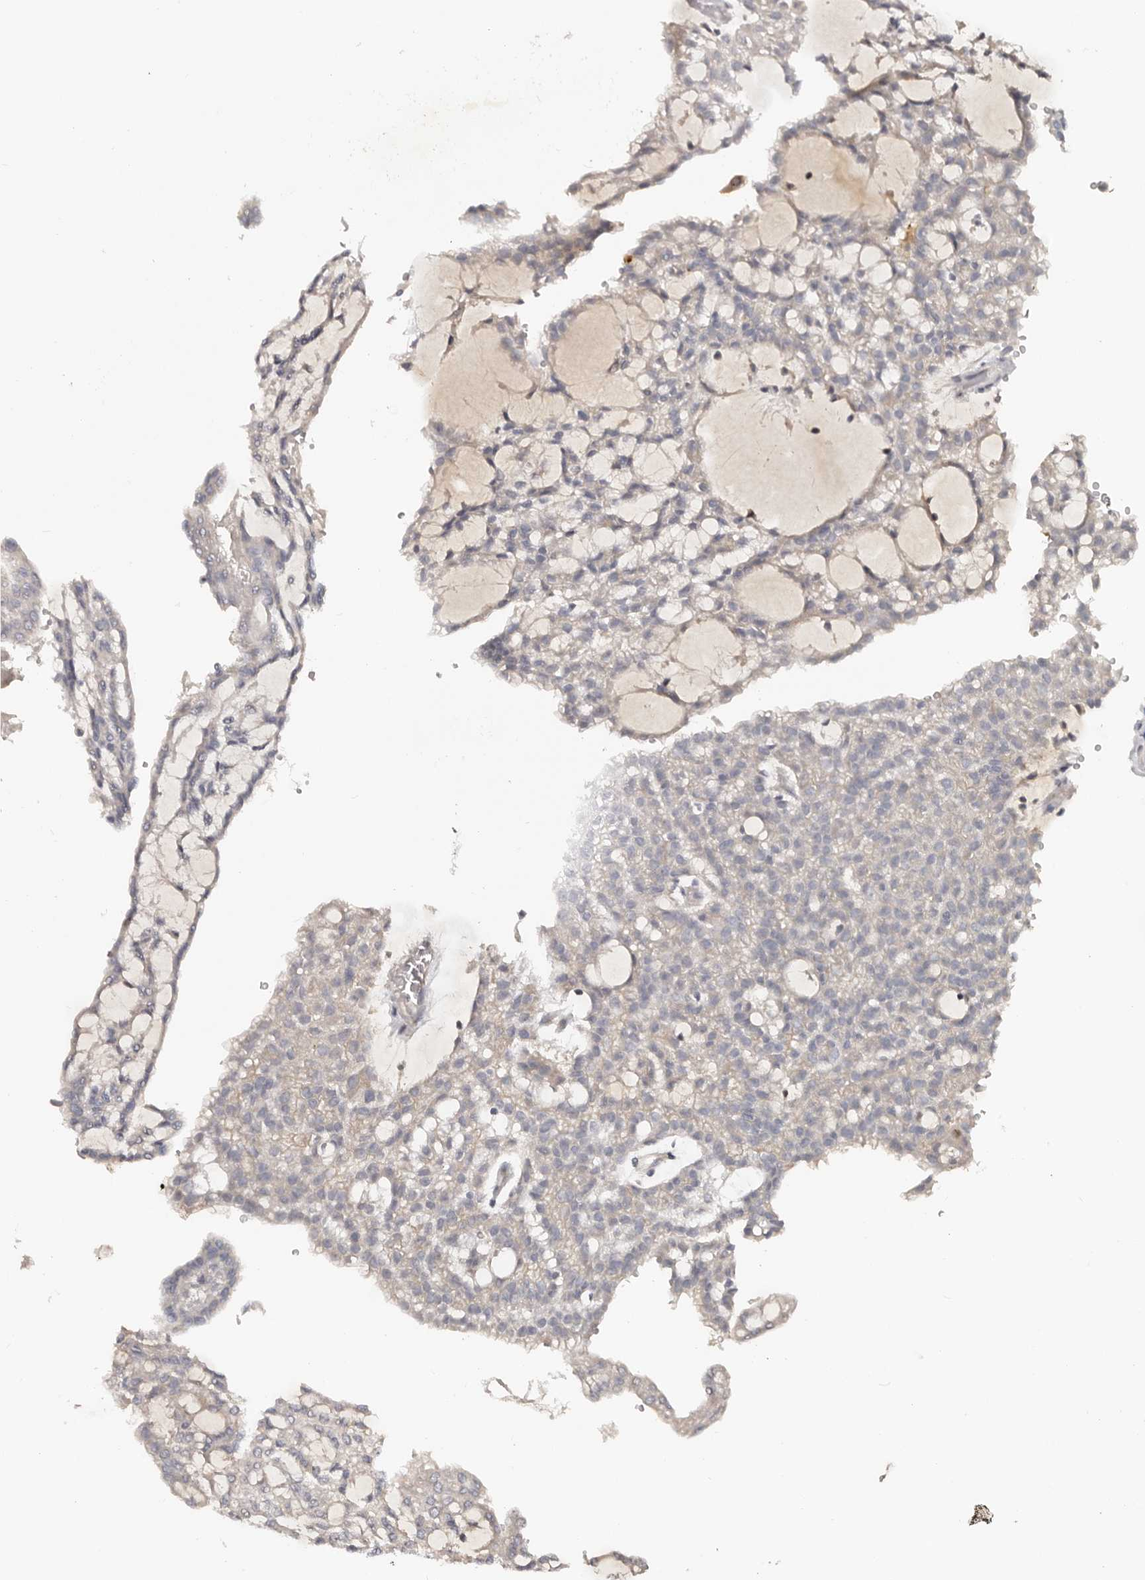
{"staining": {"intensity": "negative", "quantity": "none", "location": "none"}, "tissue": "renal cancer", "cell_type": "Tumor cells", "image_type": "cancer", "snomed": [{"axis": "morphology", "description": "Adenocarcinoma, NOS"}, {"axis": "topography", "description": "Kidney"}], "caption": "This is a micrograph of IHC staining of renal cancer, which shows no expression in tumor cells. (DAB (3,3'-diaminobenzidine) immunohistochemistry (IHC) with hematoxylin counter stain).", "gene": "CCDC190", "patient": {"sex": "male", "age": 63}}